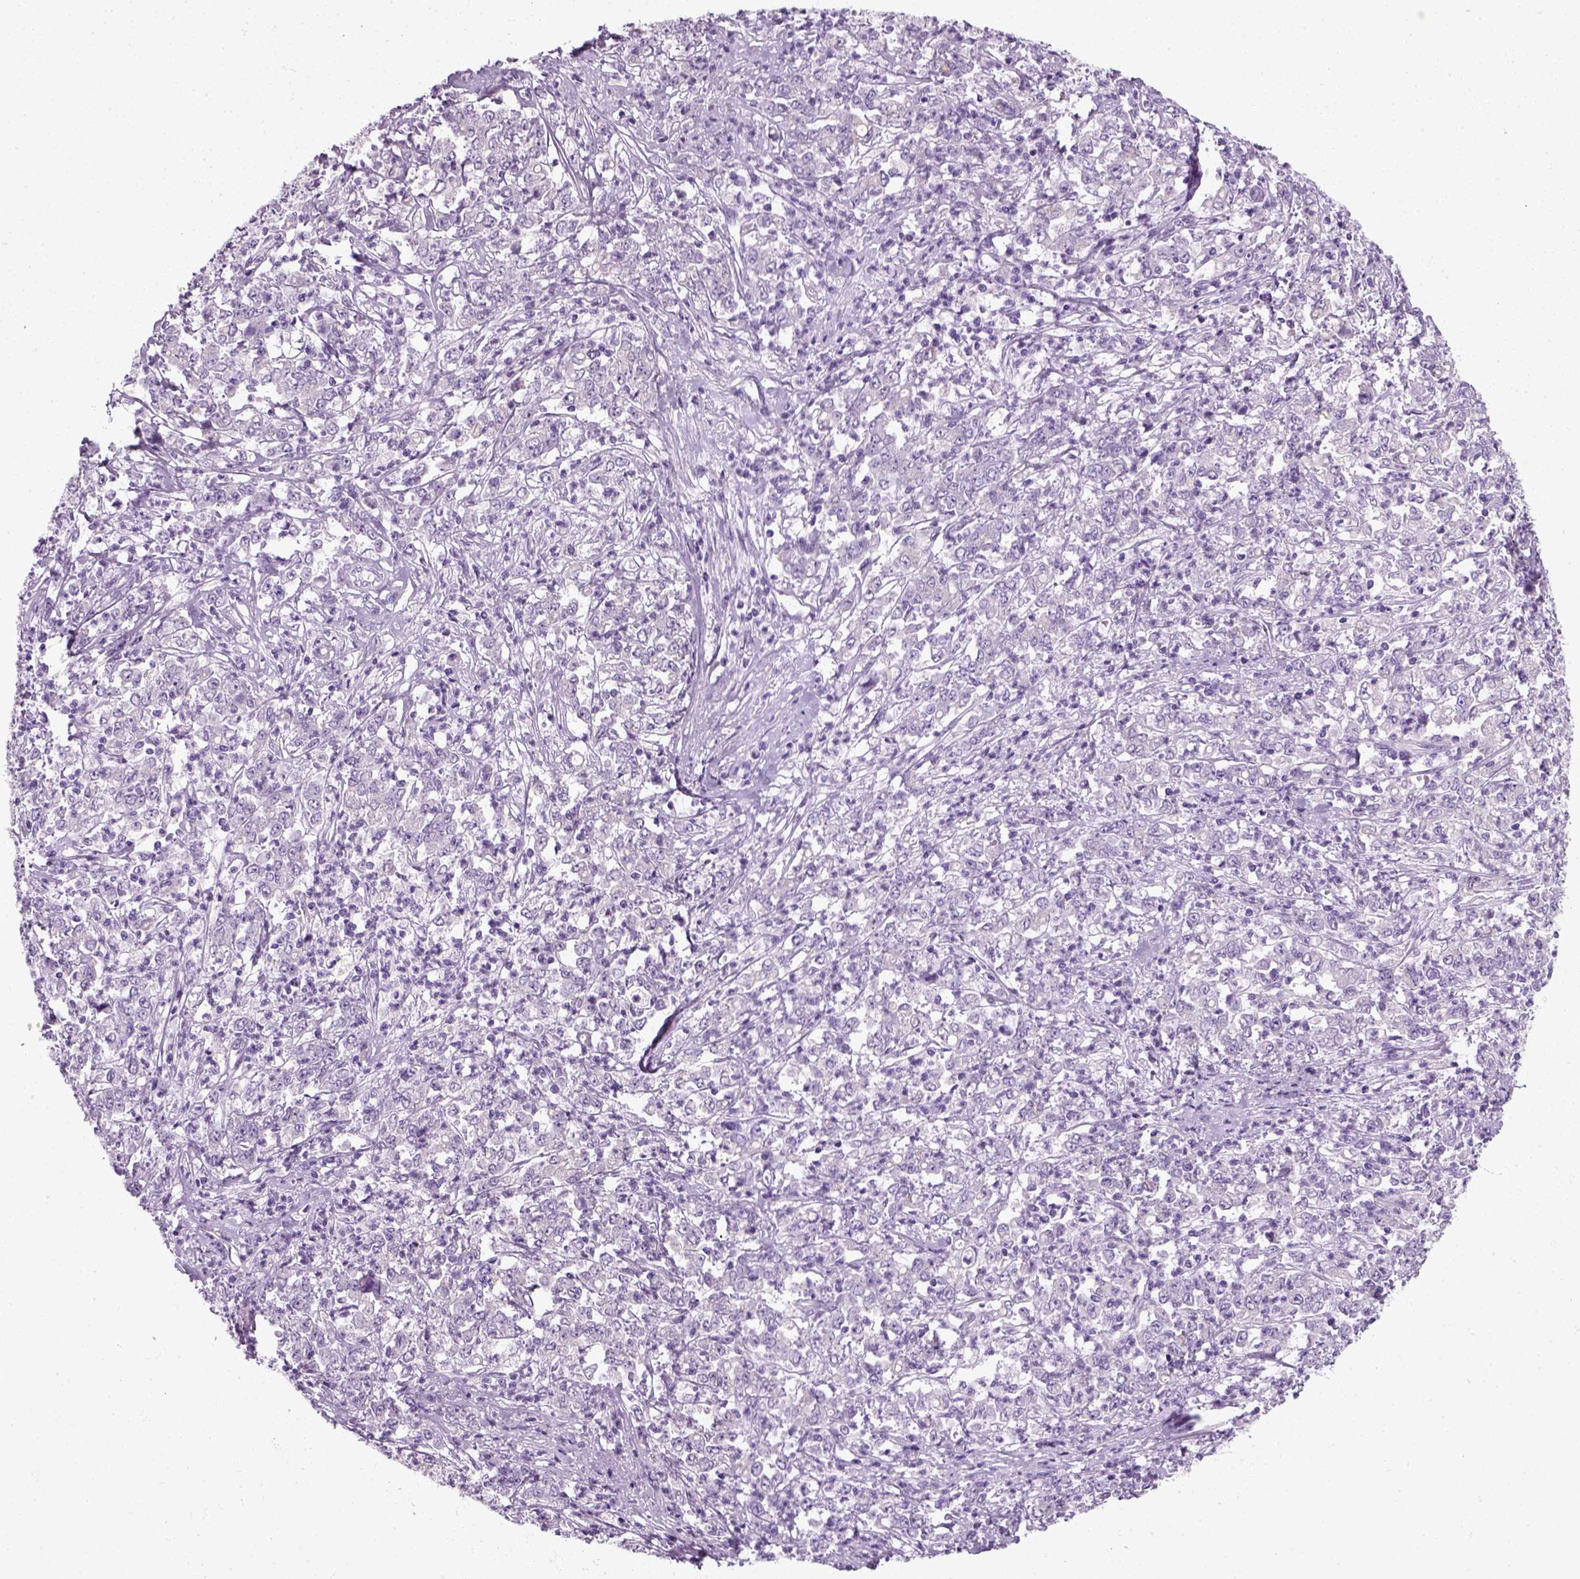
{"staining": {"intensity": "negative", "quantity": "none", "location": "none"}, "tissue": "stomach cancer", "cell_type": "Tumor cells", "image_type": "cancer", "snomed": [{"axis": "morphology", "description": "Adenocarcinoma, NOS"}, {"axis": "topography", "description": "Stomach, lower"}], "caption": "Immunohistochemistry (IHC) image of neoplastic tissue: human adenocarcinoma (stomach) stained with DAB (3,3'-diaminobenzidine) shows no significant protein staining in tumor cells.", "gene": "SLC12A5", "patient": {"sex": "female", "age": 71}}